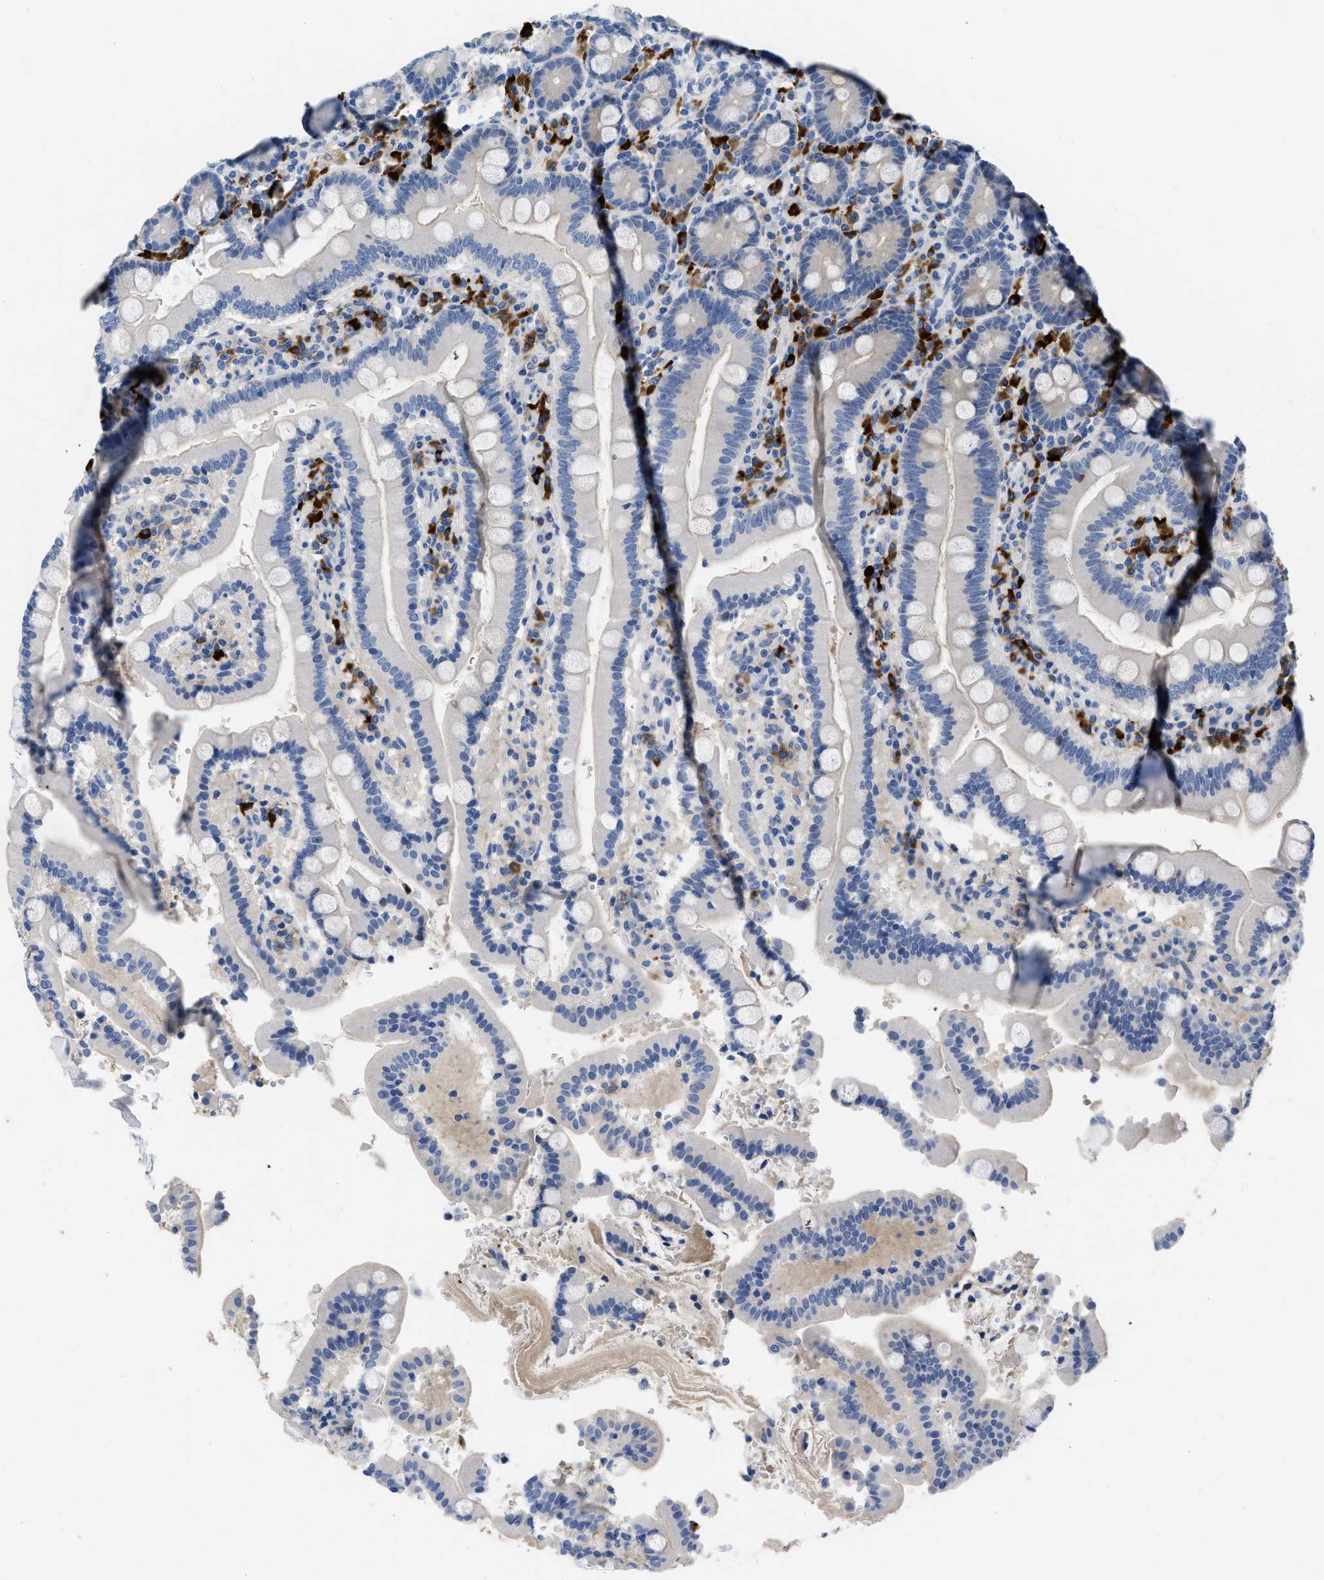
{"staining": {"intensity": "negative", "quantity": "none", "location": "none"}, "tissue": "duodenum", "cell_type": "Glandular cells", "image_type": "normal", "snomed": [{"axis": "morphology", "description": "Normal tissue, NOS"}, {"axis": "topography", "description": "Small intestine, NOS"}], "caption": "The image exhibits no significant expression in glandular cells of duodenum.", "gene": "FGF18", "patient": {"sex": "female", "age": 71}}